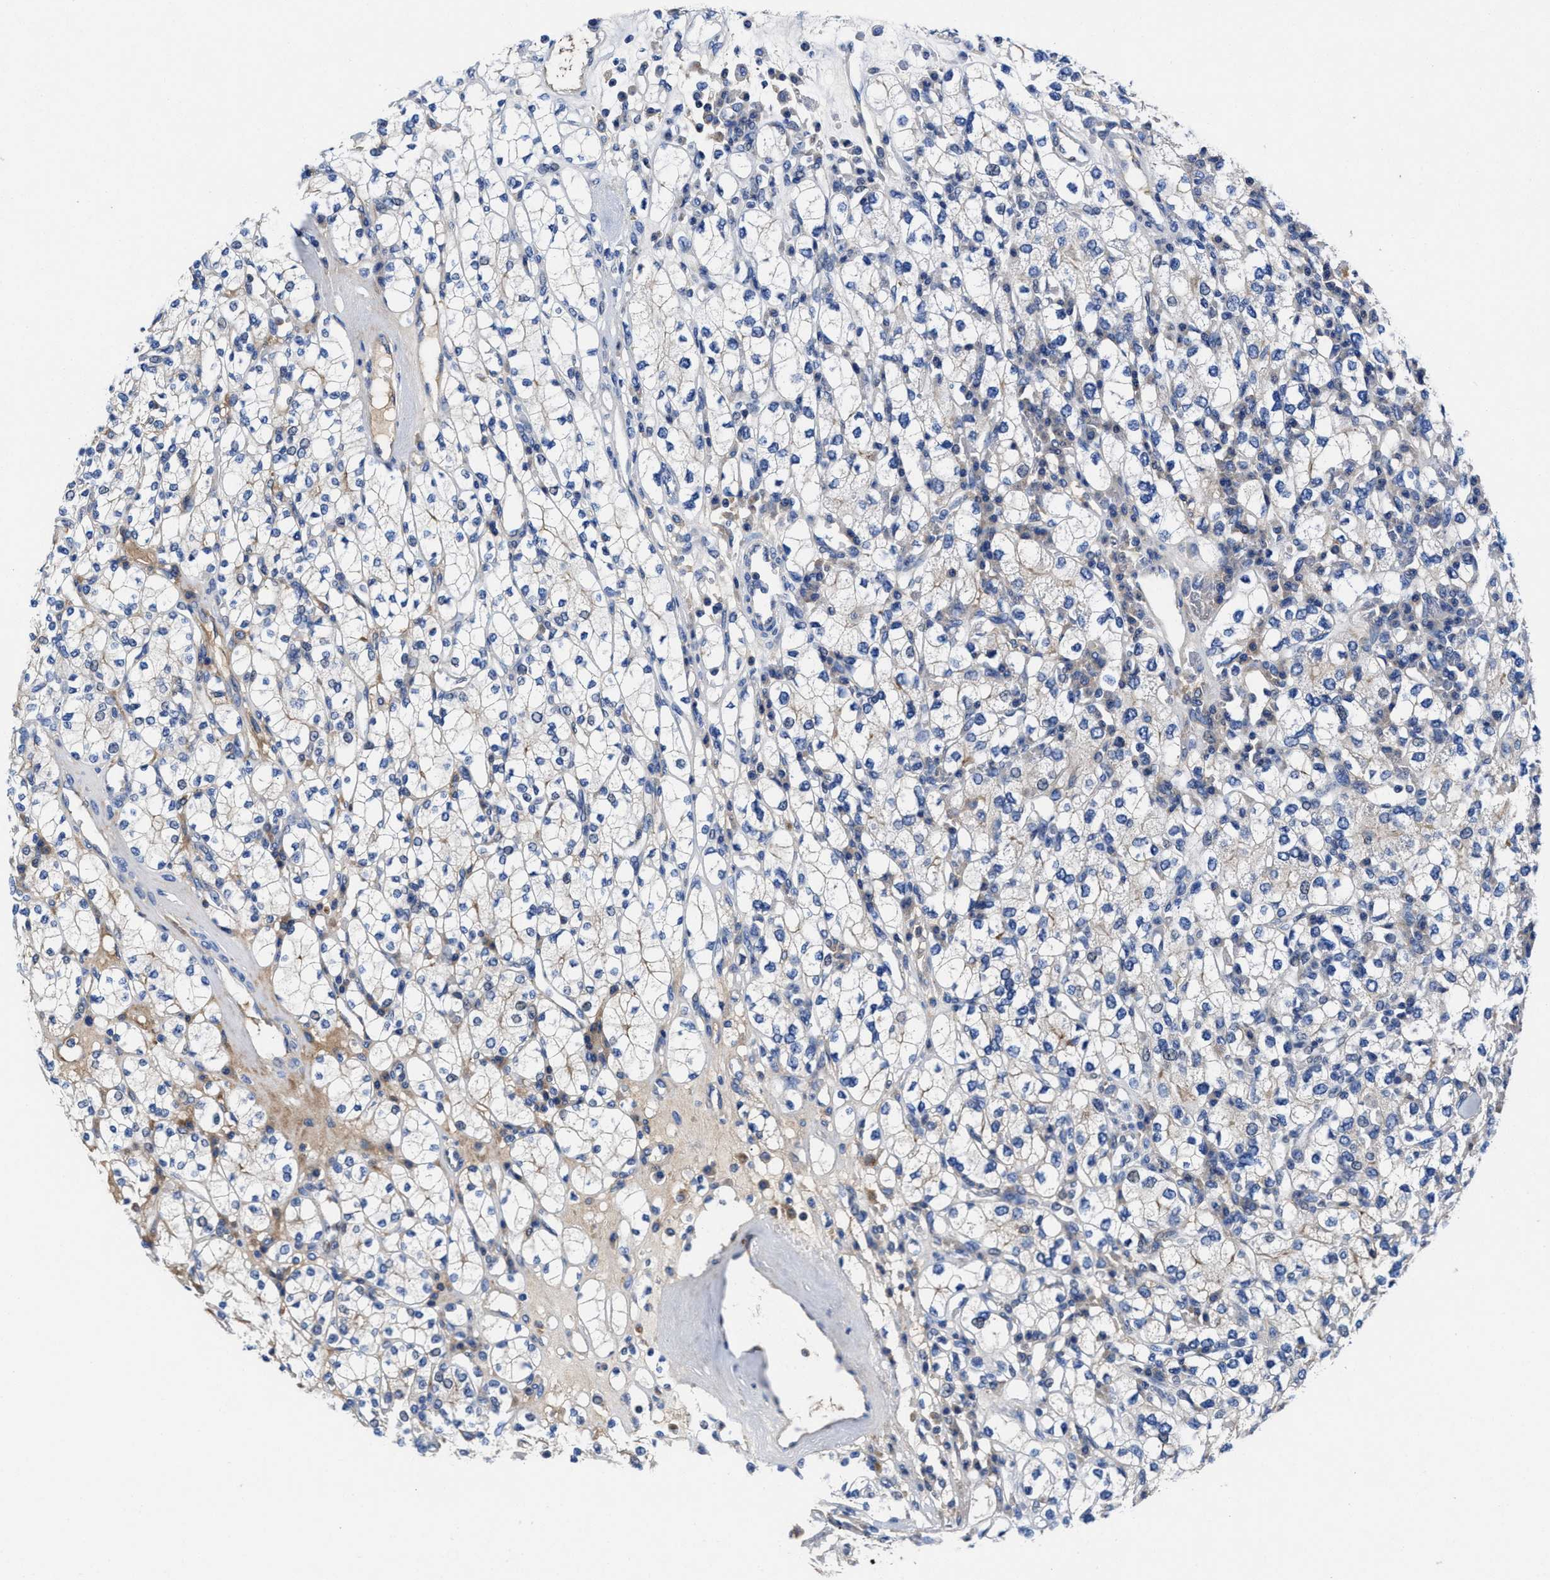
{"staining": {"intensity": "weak", "quantity": "<25%", "location": "cytoplasmic/membranous"}, "tissue": "renal cancer", "cell_type": "Tumor cells", "image_type": "cancer", "snomed": [{"axis": "morphology", "description": "Adenocarcinoma, NOS"}, {"axis": "topography", "description": "Kidney"}], "caption": "A micrograph of renal adenocarcinoma stained for a protein shows no brown staining in tumor cells. (DAB IHC visualized using brightfield microscopy, high magnification).", "gene": "DHRS13", "patient": {"sex": "male", "age": 77}}